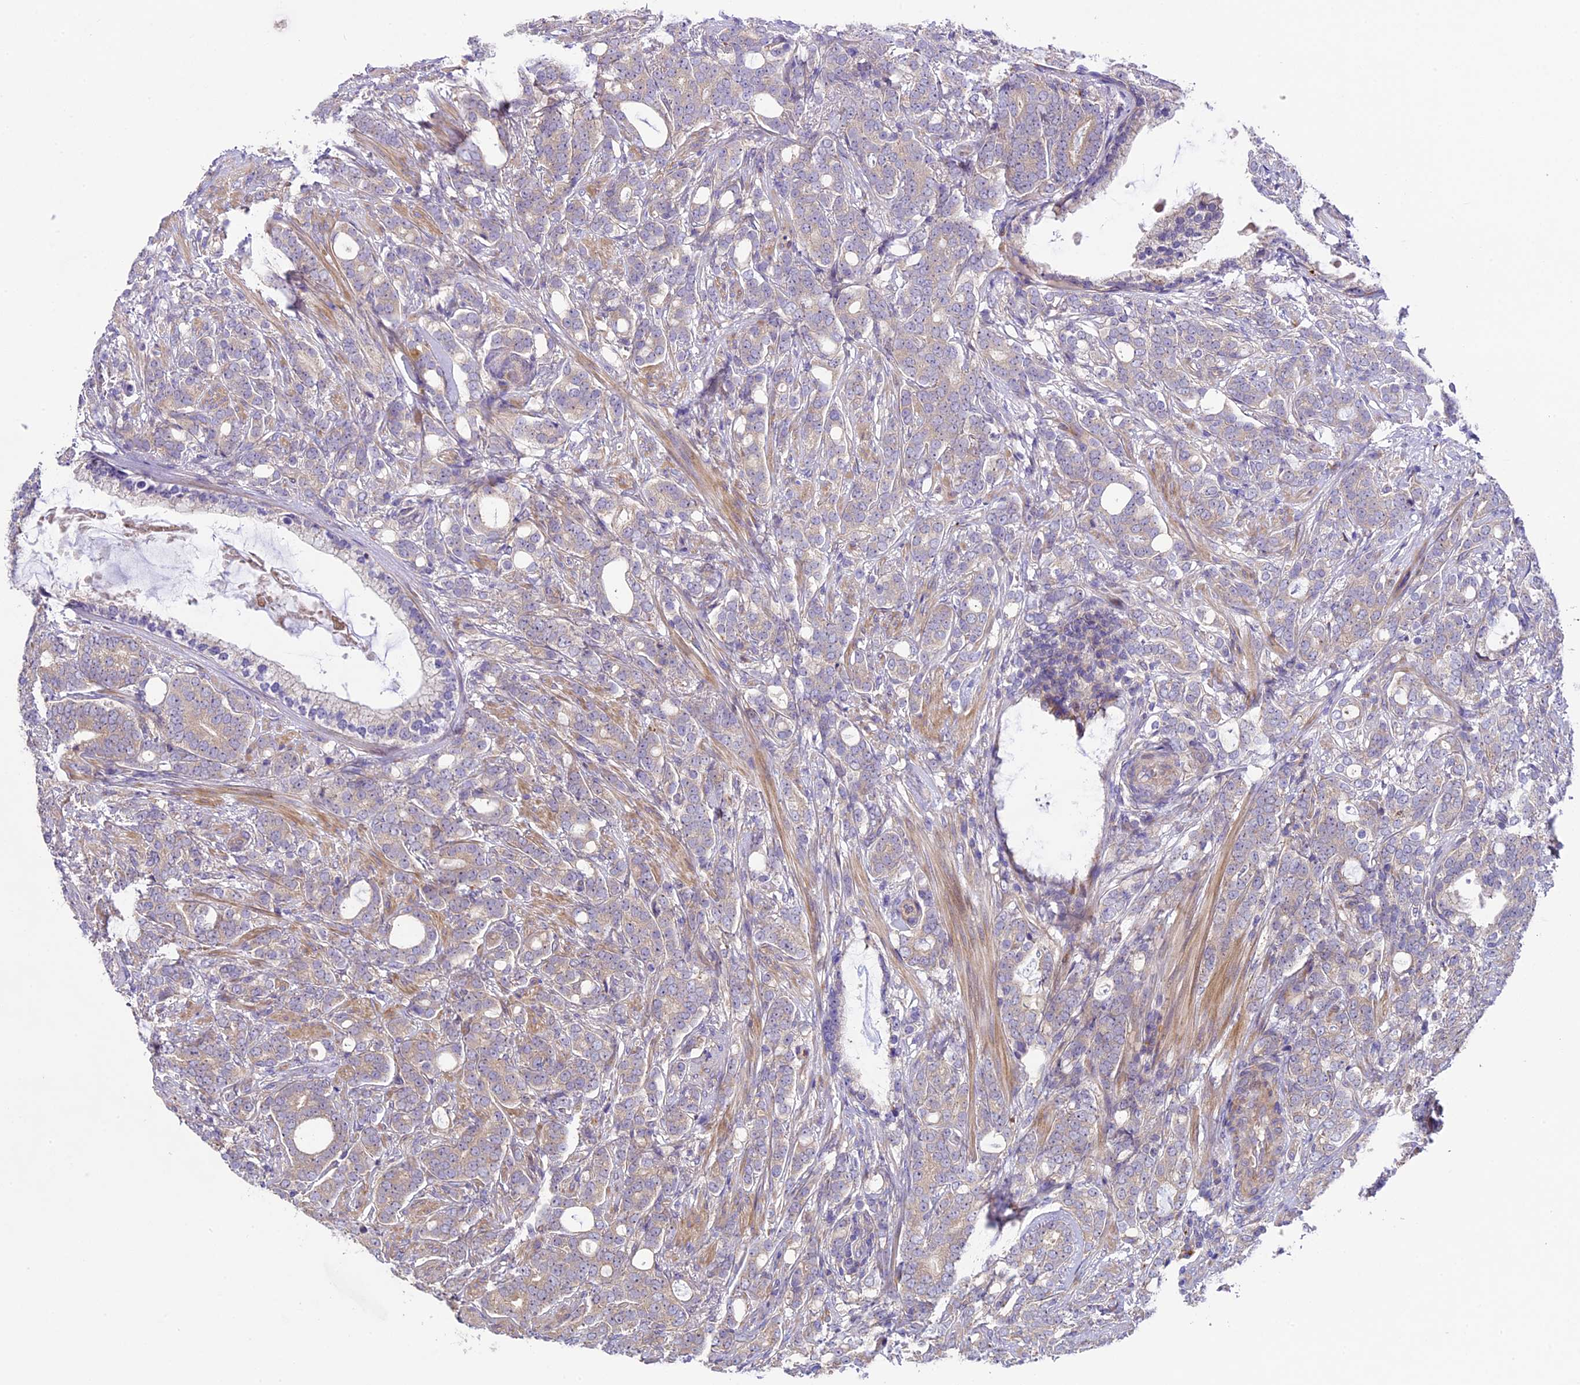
{"staining": {"intensity": "weak", "quantity": "<25%", "location": "cytoplasmic/membranous"}, "tissue": "prostate cancer", "cell_type": "Tumor cells", "image_type": "cancer", "snomed": [{"axis": "morphology", "description": "Adenocarcinoma, Low grade"}, {"axis": "topography", "description": "Prostate"}], "caption": "The IHC photomicrograph has no significant positivity in tumor cells of adenocarcinoma (low-grade) (prostate) tissue.", "gene": "SPIRE1", "patient": {"sex": "male", "age": 71}}